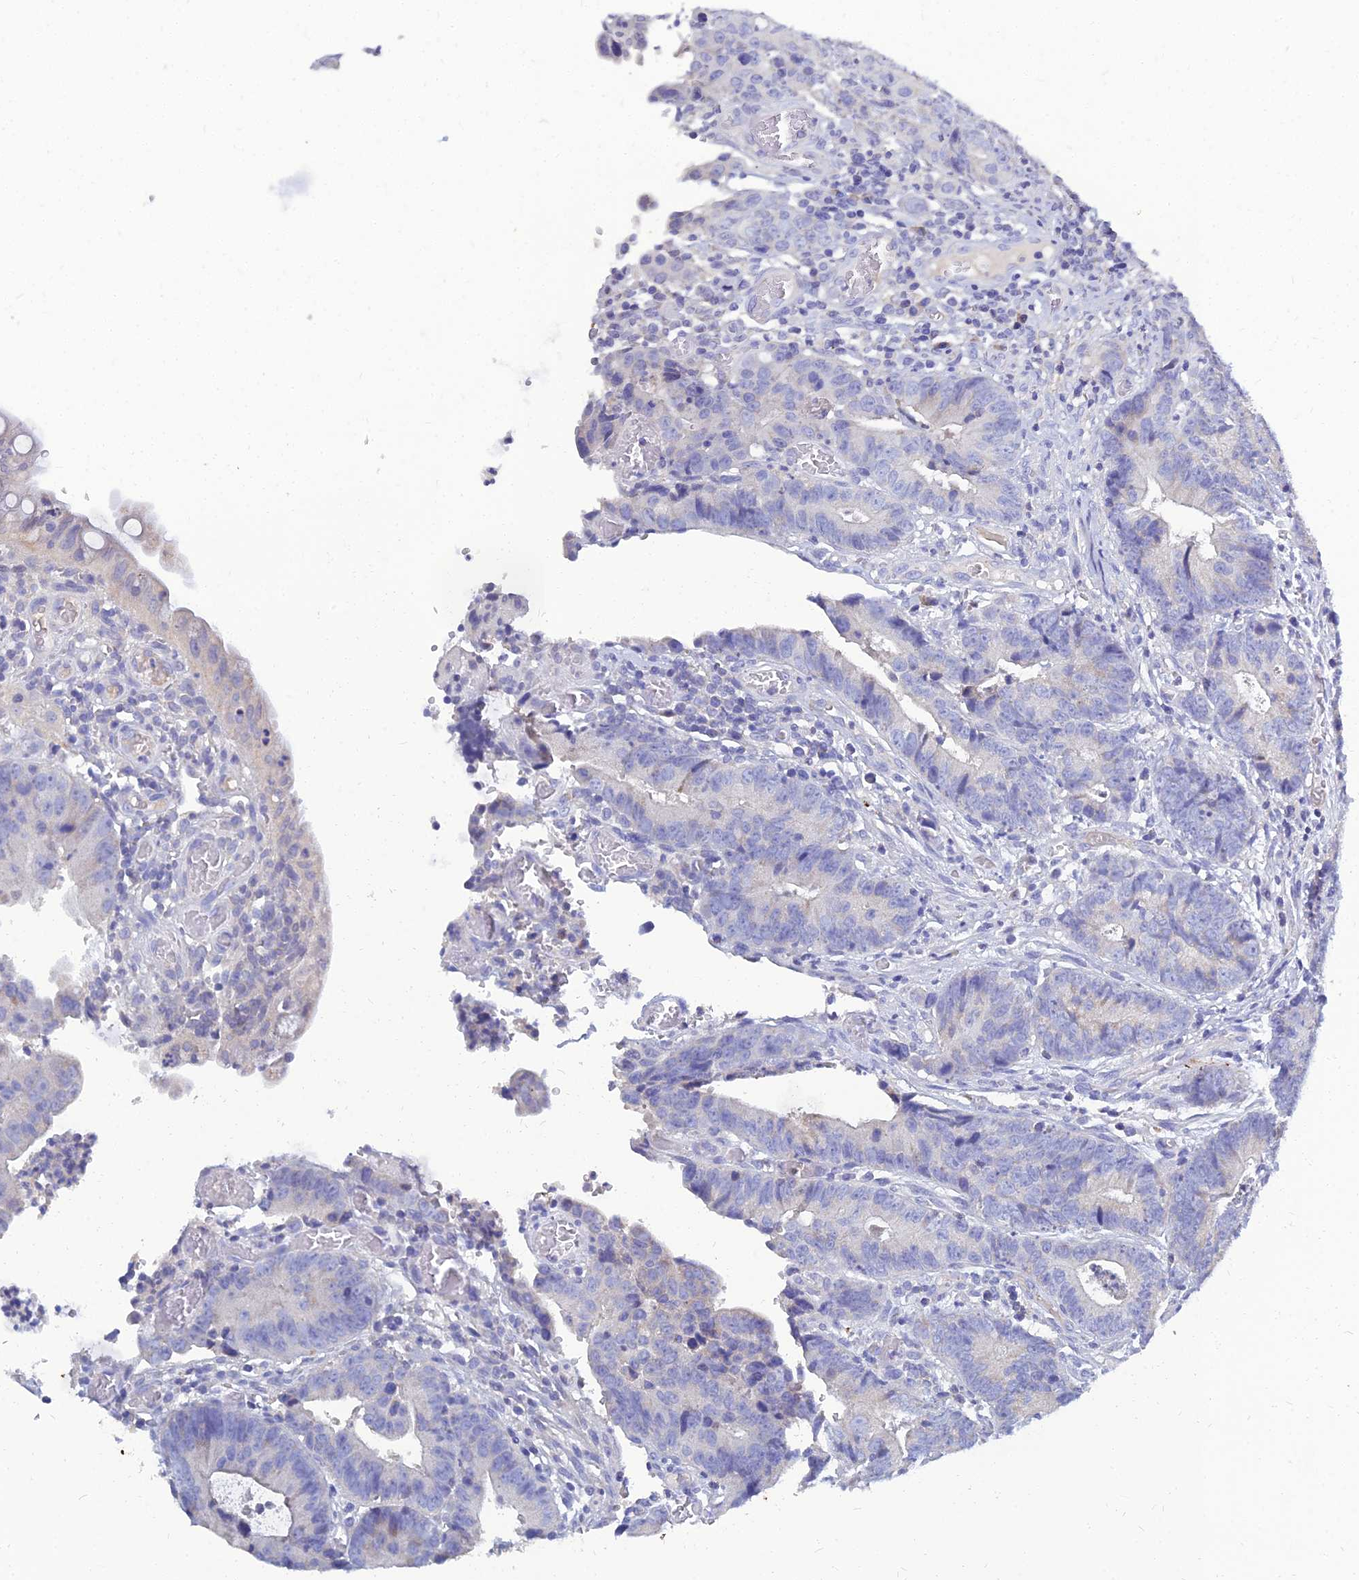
{"staining": {"intensity": "negative", "quantity": "none", "location": "none"}, "tissue": "colorectal cancer", "cell_type": "Tumor cells", "image_type": "cancer", "snomed": [{"axis": "morphology", "description": "Adenocarcinoma, NOS"}, {"axis": "topography", "description": "Colon"}], "caption": "This is an IHC histopathology image of colorectal adenocarcinoma. There is no positivity in tumor cells.", "gene": "NPY", "patient": {"sex": "female", "age": 57}}